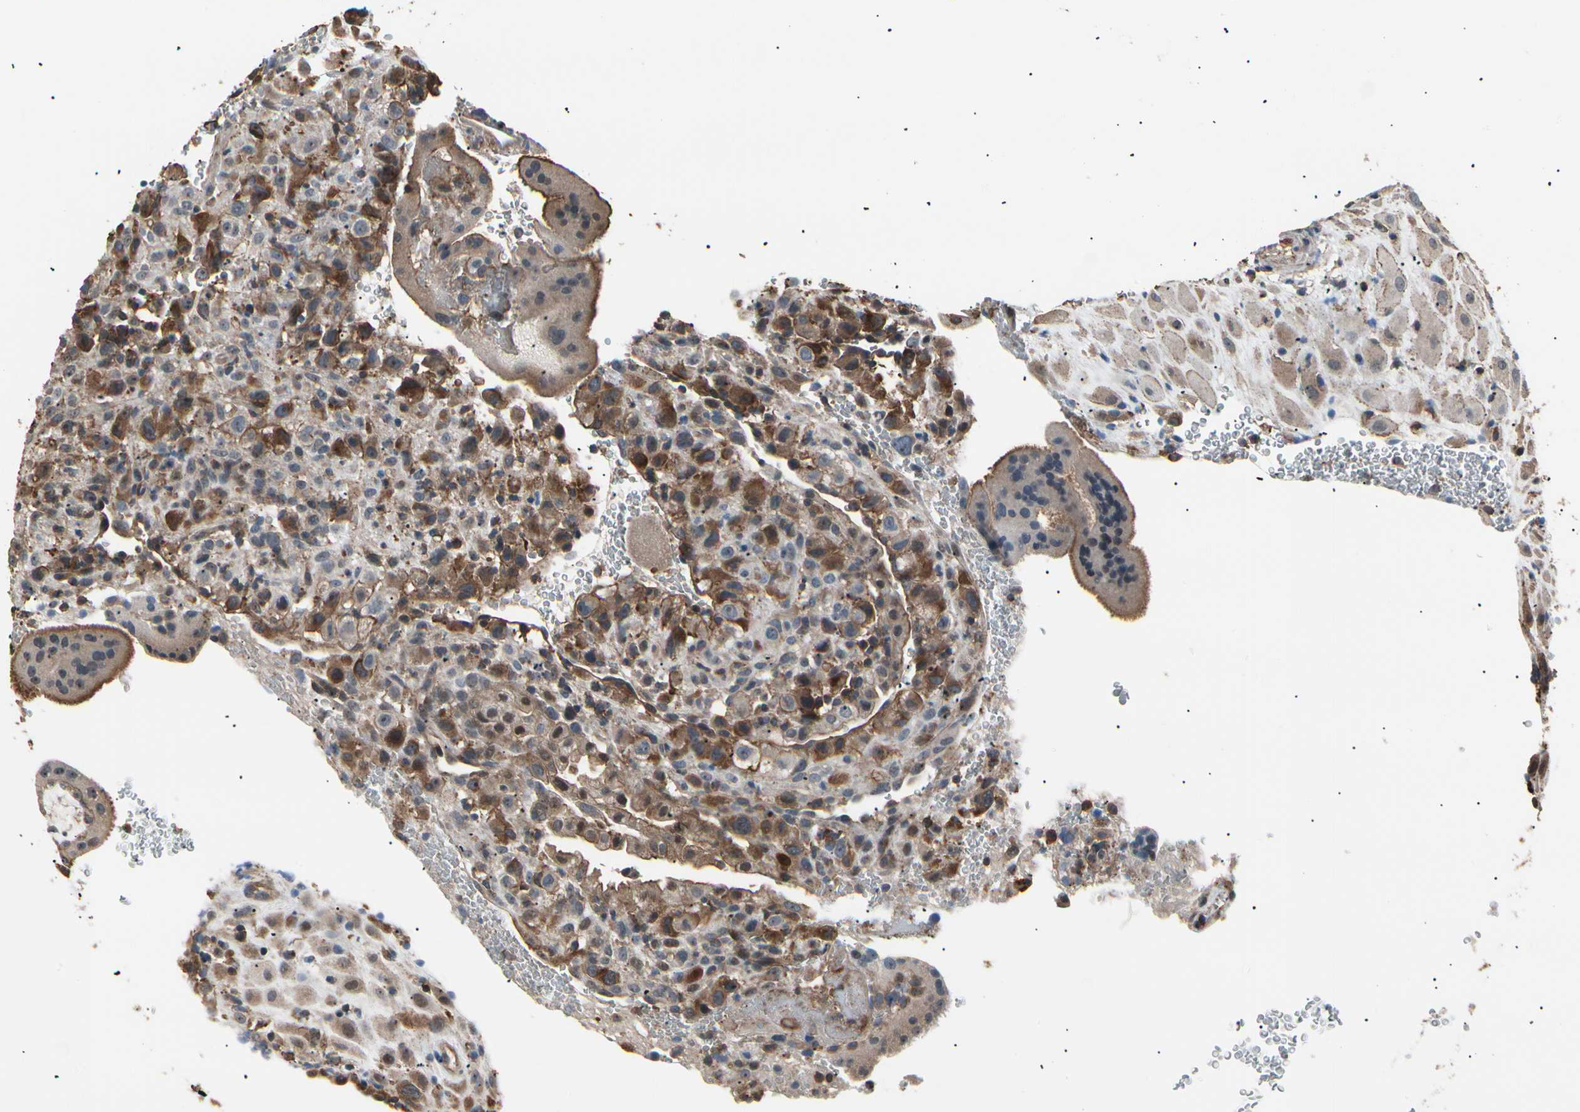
{"staining": {"intensity": "moderate", "quantity": "25%-75%", "location": "cytoplasmic/membranous"}, "tissue": "placenta", "cell_type": "Decidual cells", "image_type": "normal", "snomed": [{"axis": "morphology", "description": "Normal tissue, NOS"}, {"axis": "topography", "description": "Placenta"}], "caption": "Protein staining by IHC reveals moderate cytoplasmic/membranous staining in approximately 25%-75% of decidual cells in benign placenta. Using DAB (brown) and hematoxylin (blue) stains, captured at high magnification using brightfield microscopy.", "gene": "MAPK13", "patient": {"sex": "female", "age": 19}}